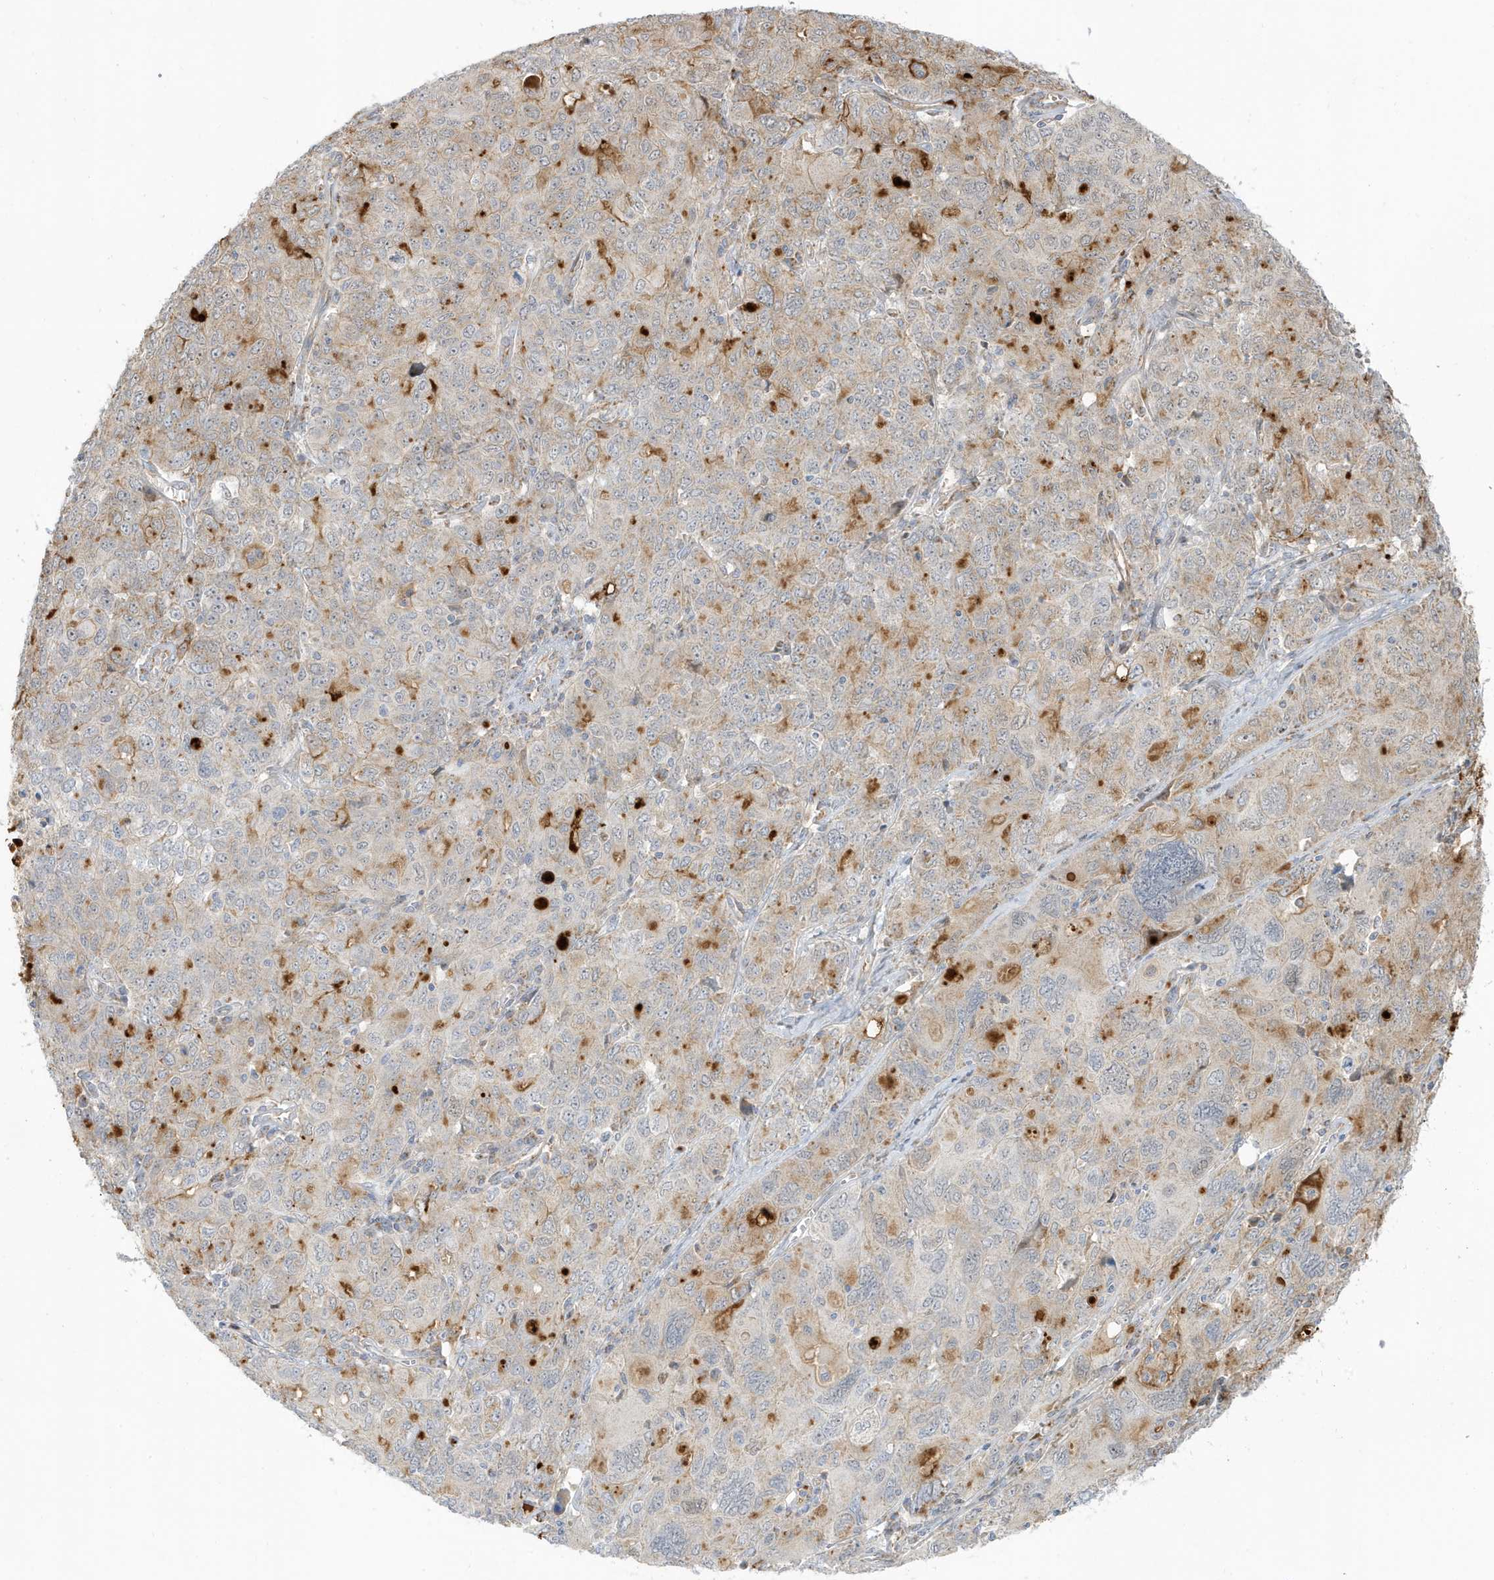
{"staining": {"intensity": "moderate", "quantity": "25%-75%", "location": "cytoplasmic/membranous"}, "tissue": "ovarian cancer", "cell_type": "Tumor cells", "image_type": "cancer", "snomed": [{"axis": "morphology", "description": "Carcinoma, endometroid"}, {"axis": "topography", "description": "Ovary"}], "caption": "DAB immunohistochemical staining of human ovarian cancer (endometroid carcinoma) exhibits moderate cytoplasmic/membranous protein positivity in about 25%-75% of tumor cells. The protein of interest is shown in brown color, while the nuclei are stained blue.", "gene": "IFT57", "patient": {"sex": "female", "age": 62}}